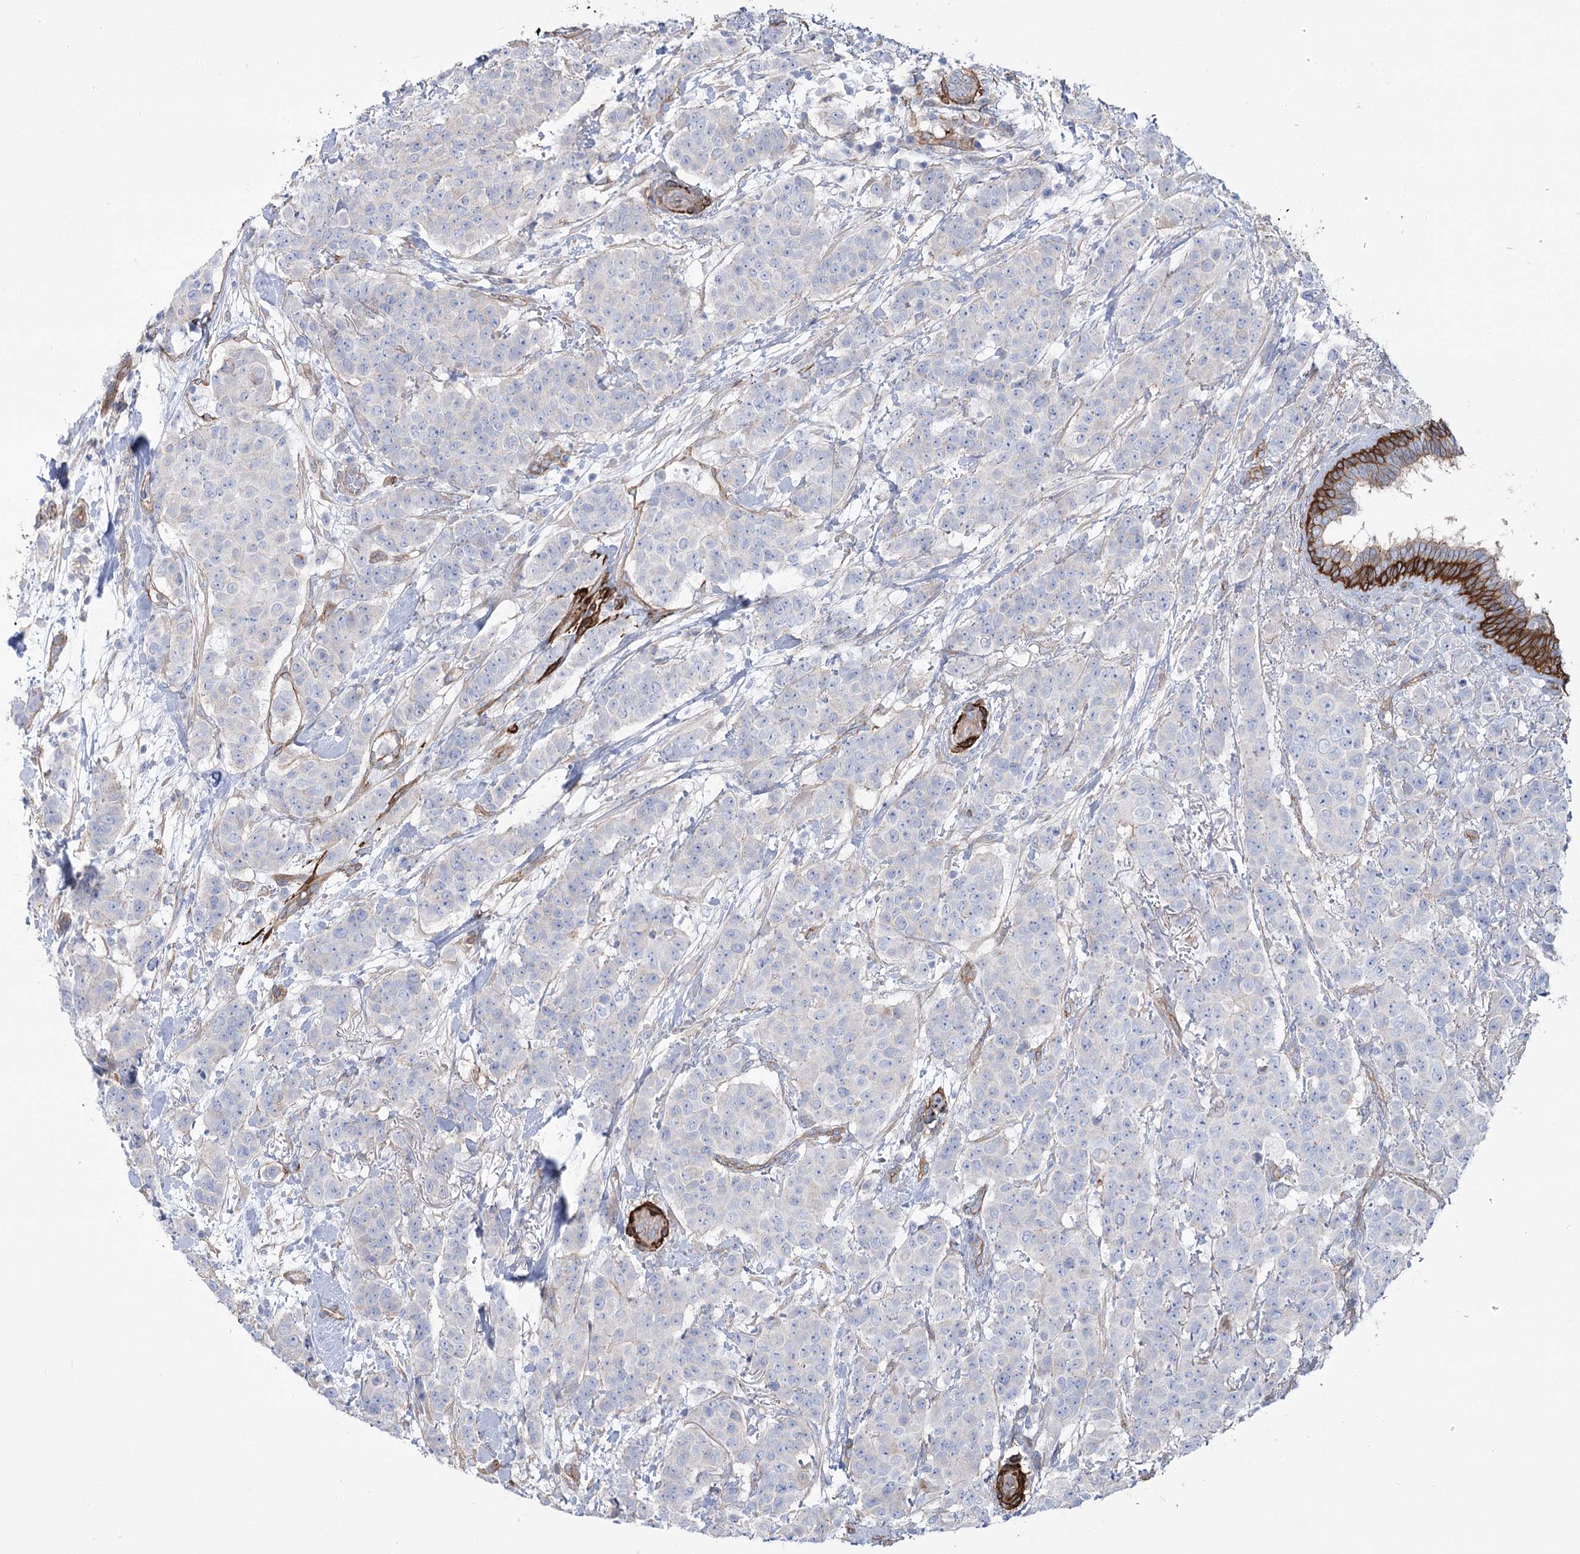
{"staining": {"intensity": "weak", "quantity": "<25%", "location": "cytoplasmic/membranous"}, "tissue": "breast cancer", "cell_type": "Tumor cells", "image_type": "cancer", "snomed": [{"axis": "morphology", "description": "Duct carcinoma"}, {"axis": "topography", "description": "Breast"}], "caption": "Breast invasive ductal carcinoma stained for a protein using immunohistochemistry (IHC) reveals no expression tumor cells.", "gene": "PLEKHA5", "patient": {"sex": "female", "age": 40}}